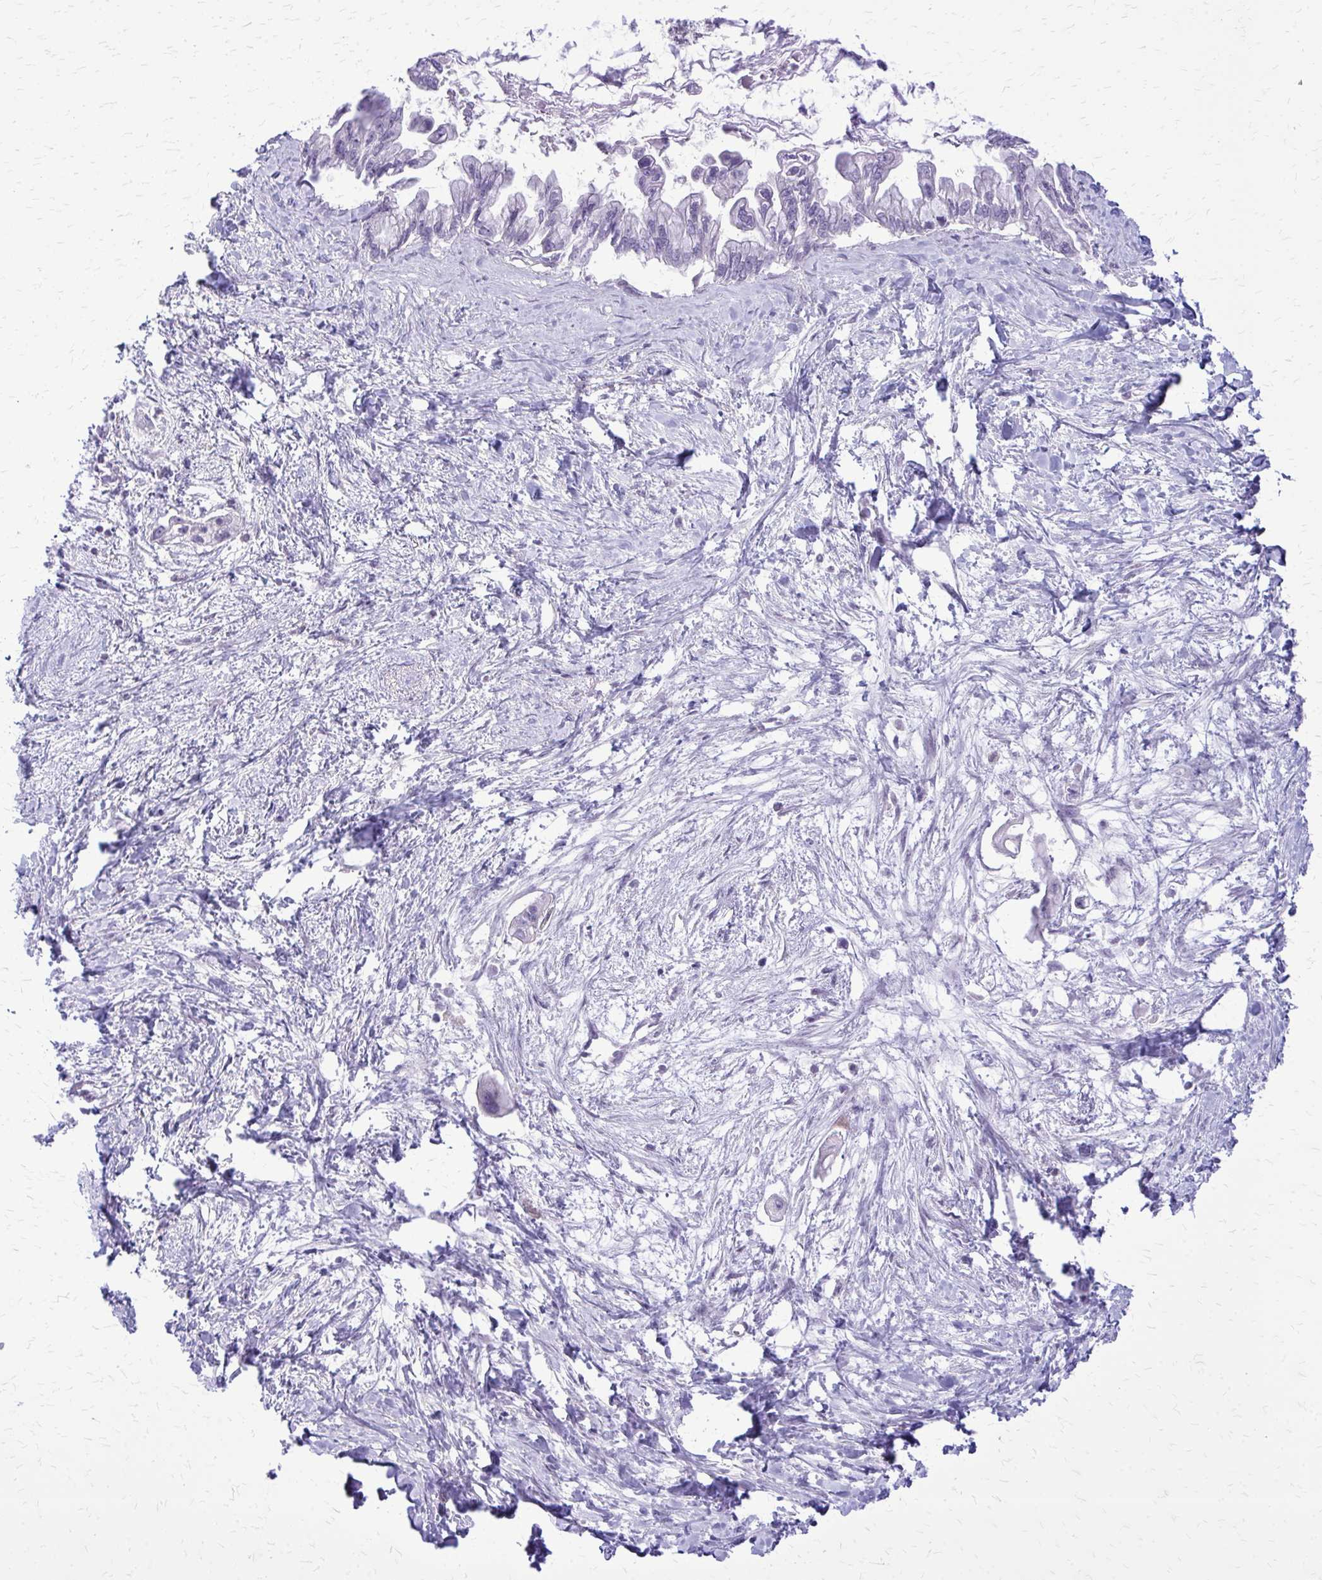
{"staining": {"intensity": "negative", "quantity": "none", "location": "none"}, "tissue": "pancreatic cancer", "cell_type": "Tumor cells", "image_type": "cancer", "snomed": [{"axis": "morphology", "description": "Adenocarcinoma, NOS"}, {"axis": "topography", "description": "Pancreas"}], "caption": "There is no significant expression in tumor cells of adenocarcinoma (pancreatic). Brightfield microscopy of immunohistochemistry (IHC) stained with DAB (3,3'-diaminobenzidine) (brown) and hematoxylin (blue), captured at high magnification.", "gene": "GLRX", "patient": {"sex": "male", "age": 61}}